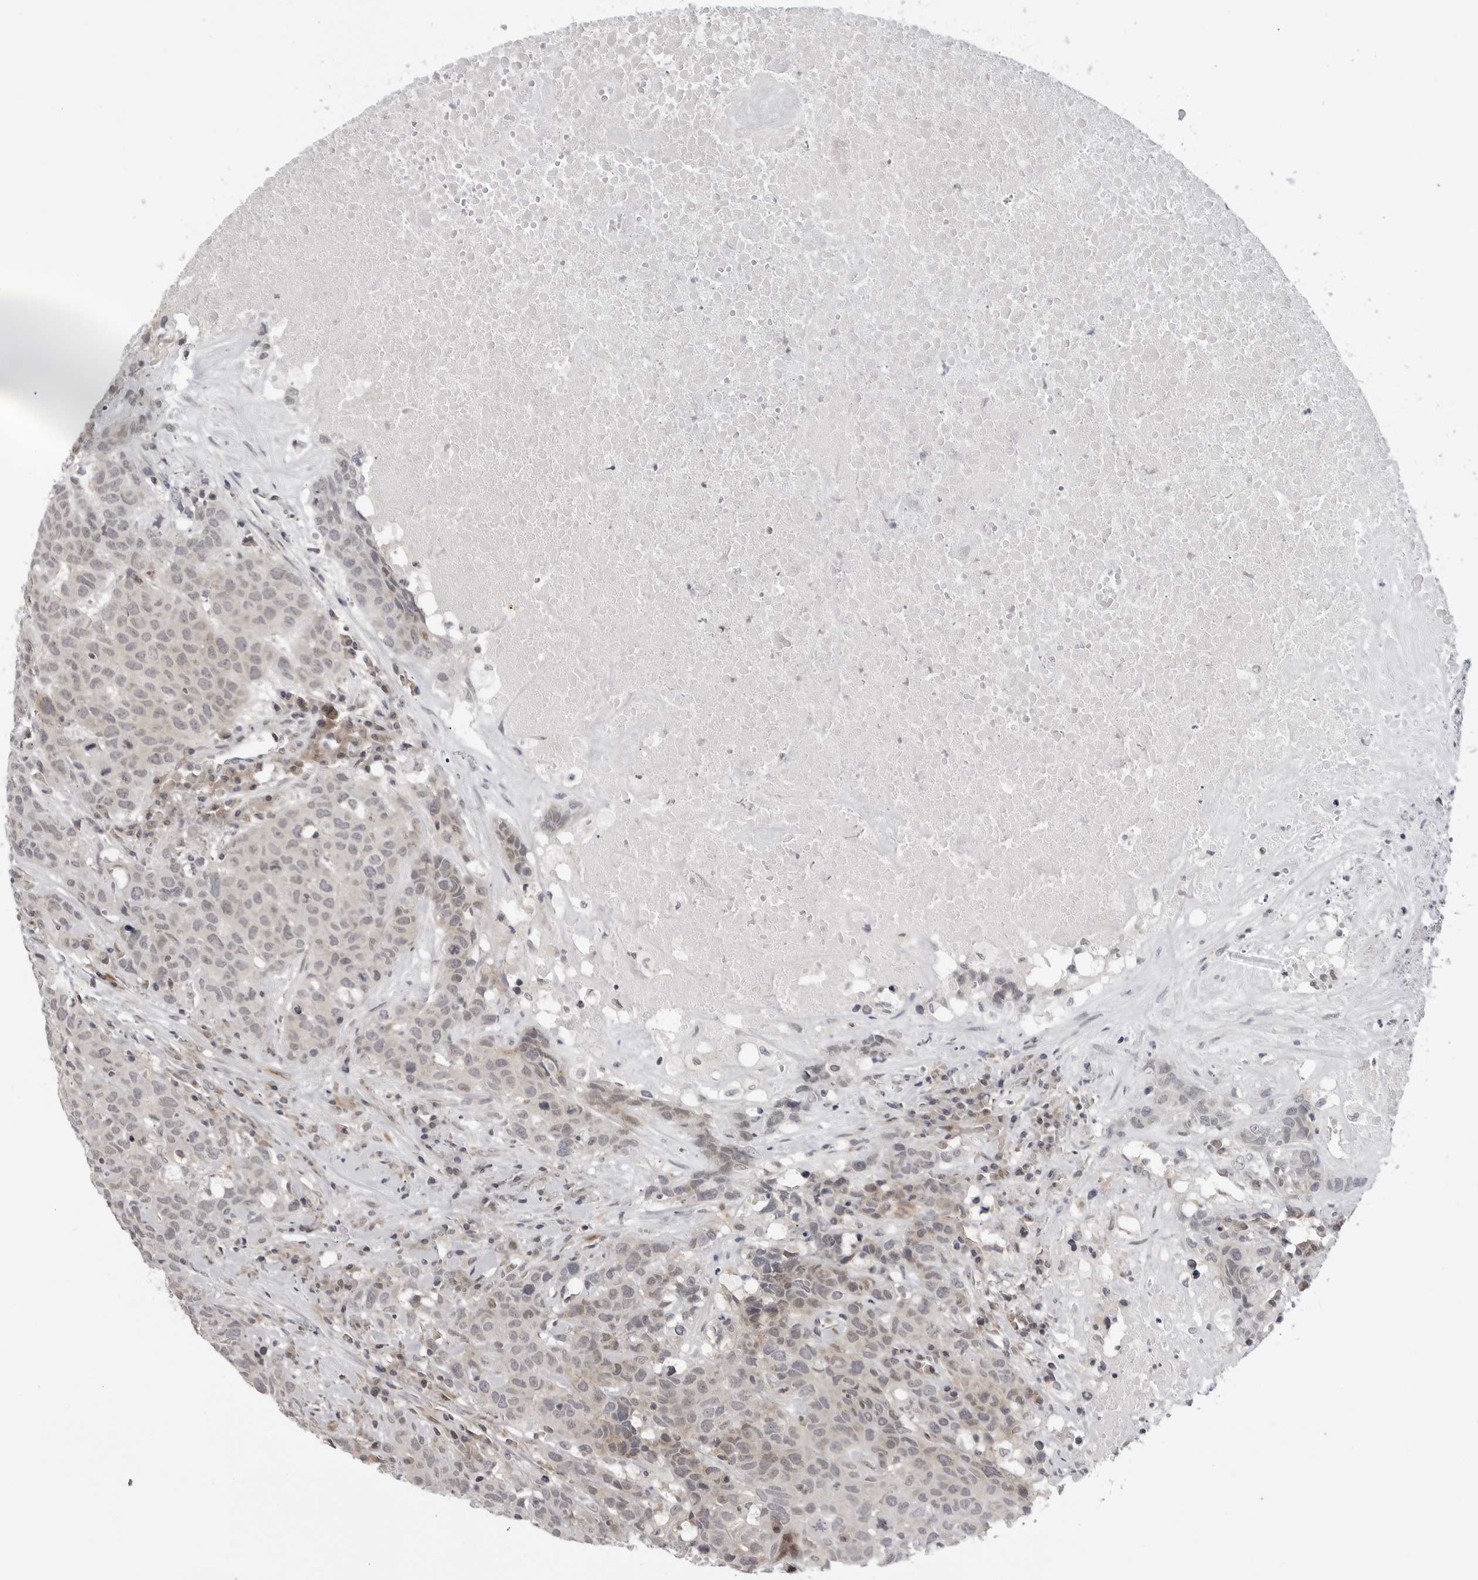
{"staining": {"intensity": "negative", "quantity": "none", "location": "none"}, "tissue": "head and neck cancer", "cell_type": "Tumor cells", "image_type": "cancer", "snomed": [{"axis": "morphology", "description": "Squamous cell carcinoma, NOS"}, {"axis": "topography", "description": "Head-Neck"}], "caption": "This is a micrograph of immunohistochemistry staining of head and neck cancer (squamous cell carcinoma), which shows no expression in tumor cells. (IHC, brightfield microscopy, high magnification).", "gene": "ADAMTS5", "patient": {"sex": "male", "age": 66}}